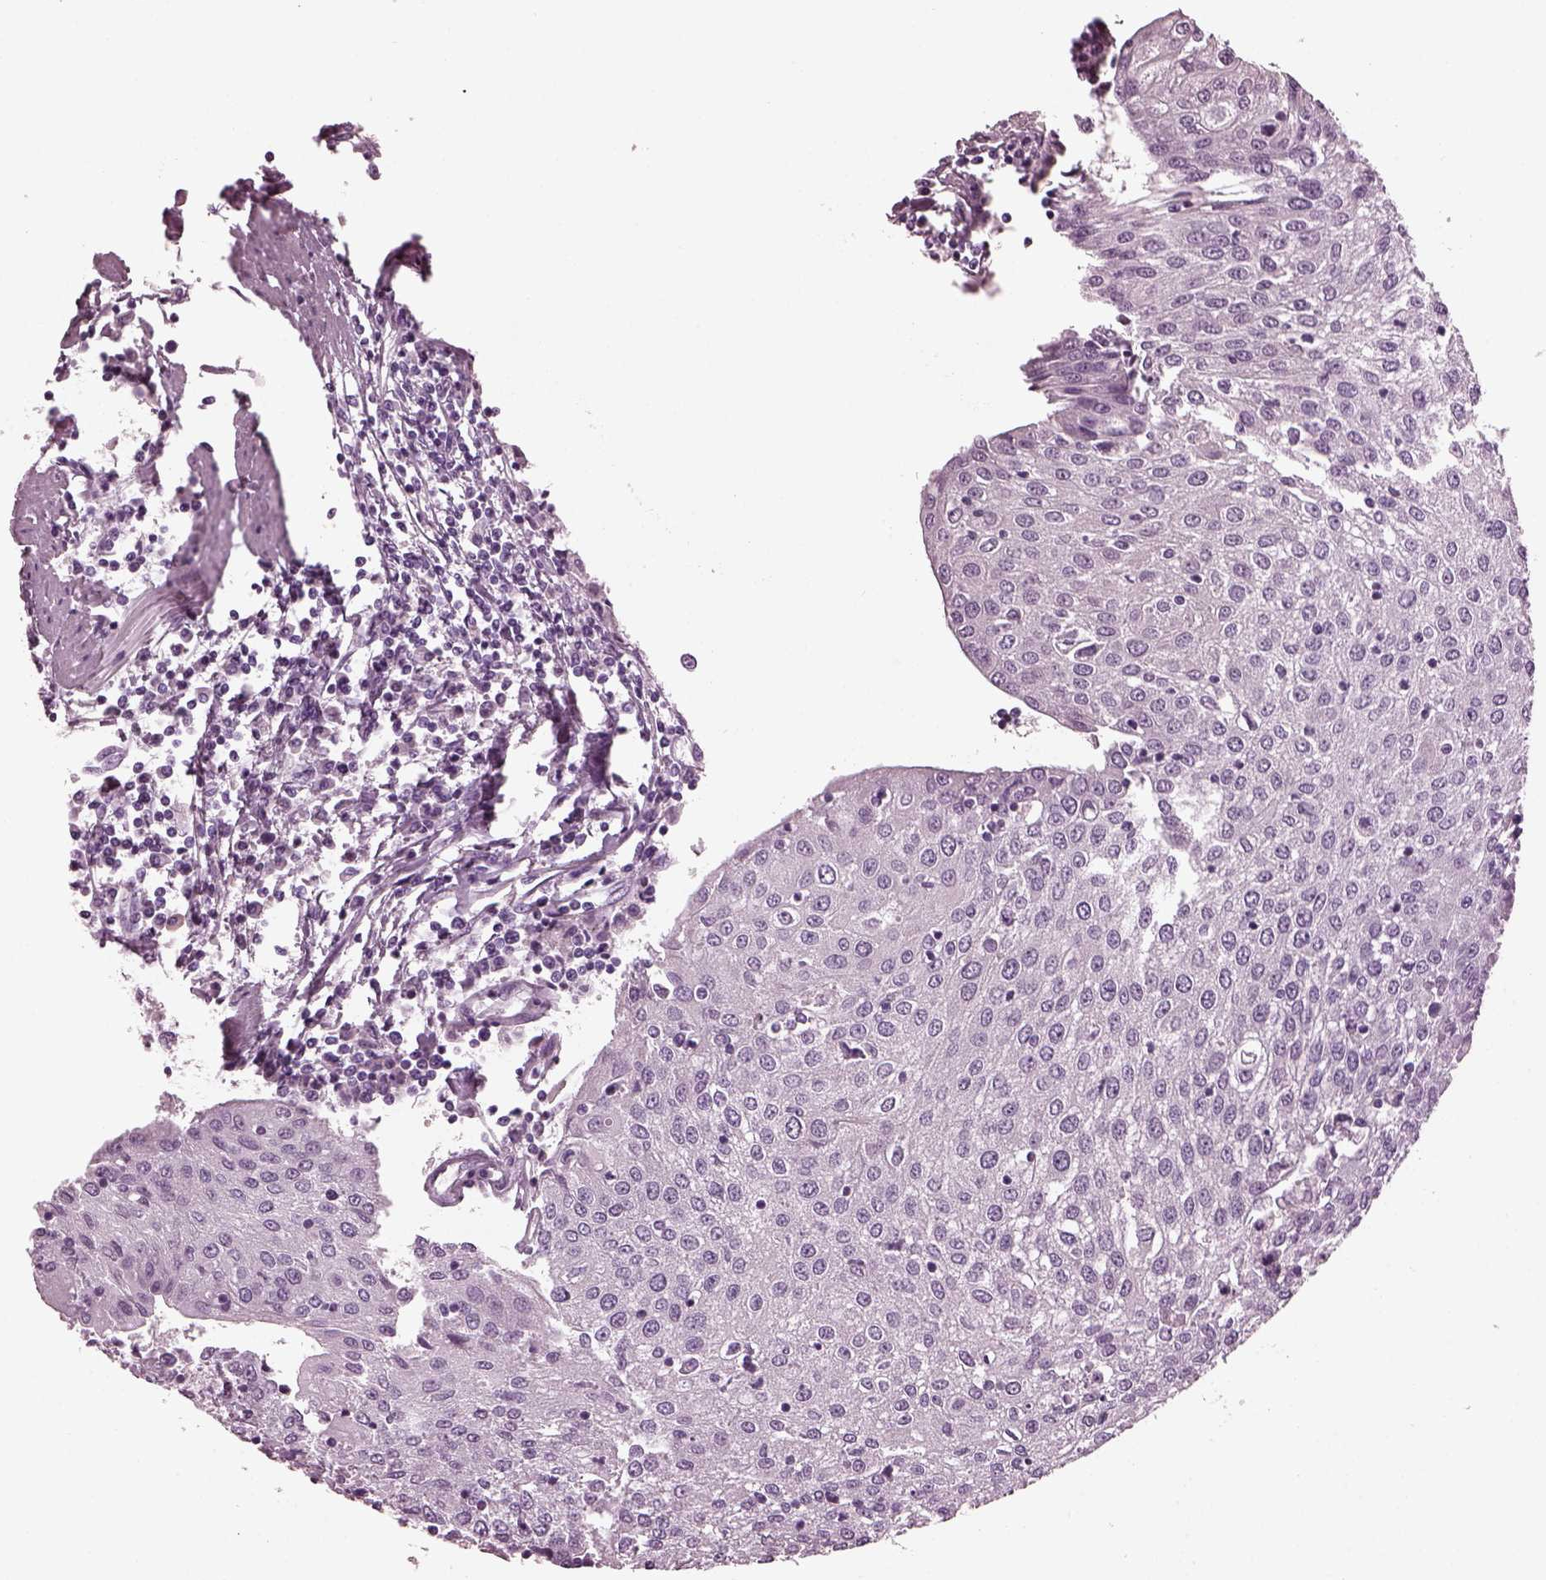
{"staining": {"intensity": "negative", "quantity": "none", "location": "none"}, "tissue": "urothelial cancer", "cell_type": "Tumor cells", "image_type": "cancer", "snomed": [{"axis": "morphology", "description": "Urothelial carcinoma, High grade"}, {"axis": "topography", "description": "Urinary bladder"}], "caption": "Immunohistochemical staining of human high-grade urothelial carcinoma exhibits no significant expression in tumor cells.", "gene": "MIB2", "patient": {"sex": "female", "age": 85}}